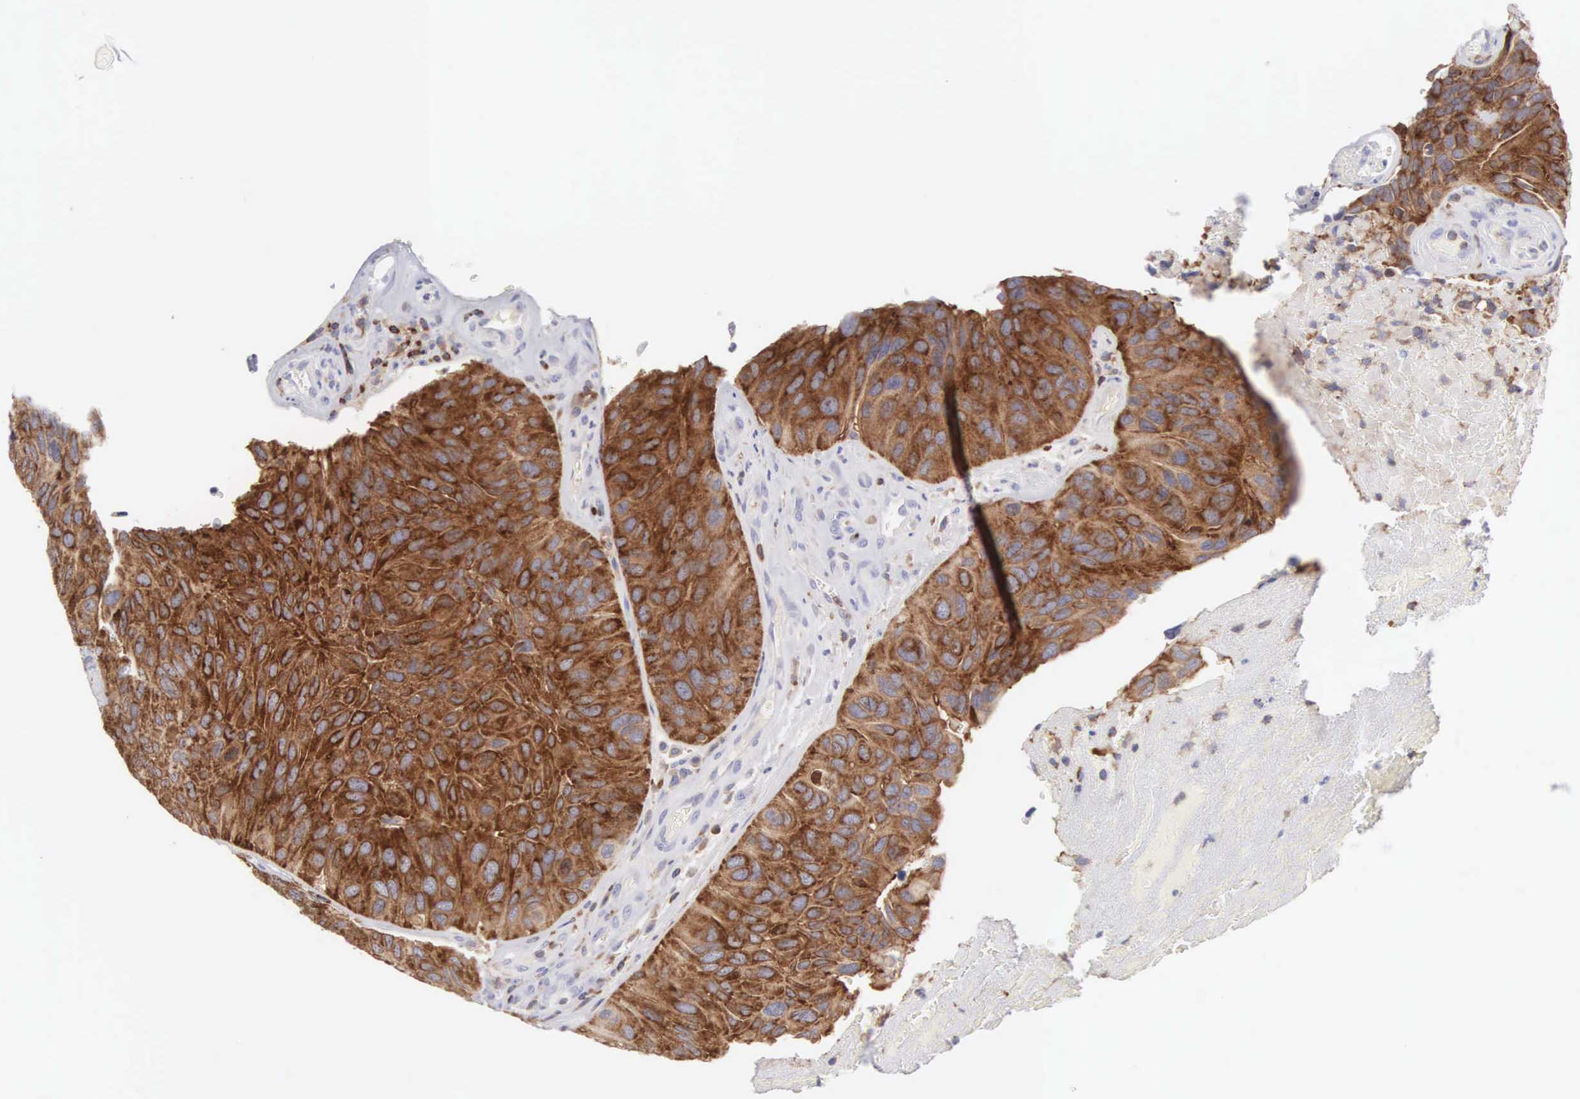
{"staining": {"intensity": "strong", "quantity": ">75%", "location": "cytoplasmic/membranous"}, "tissue": "urothelial cancer", "cell_type": "Tumor cells", "image_type": "cancer", "snomed": [{"axis": "morphology", "description": "Urothelial carcinoma, High grade"}, {"axis": "topography", "description": "Urinary bladder"}], "caption": "Urothelial cancer stained with DAB (3,3'-diaminobenzidine) immunohistochemistry (IHC) exhibits high levels of strong cytoplasmic/membranous staining in approximately >75% of tumor cells.", "gene": "SH3BP1", "patient": {"sex": "male", "age": 66}}